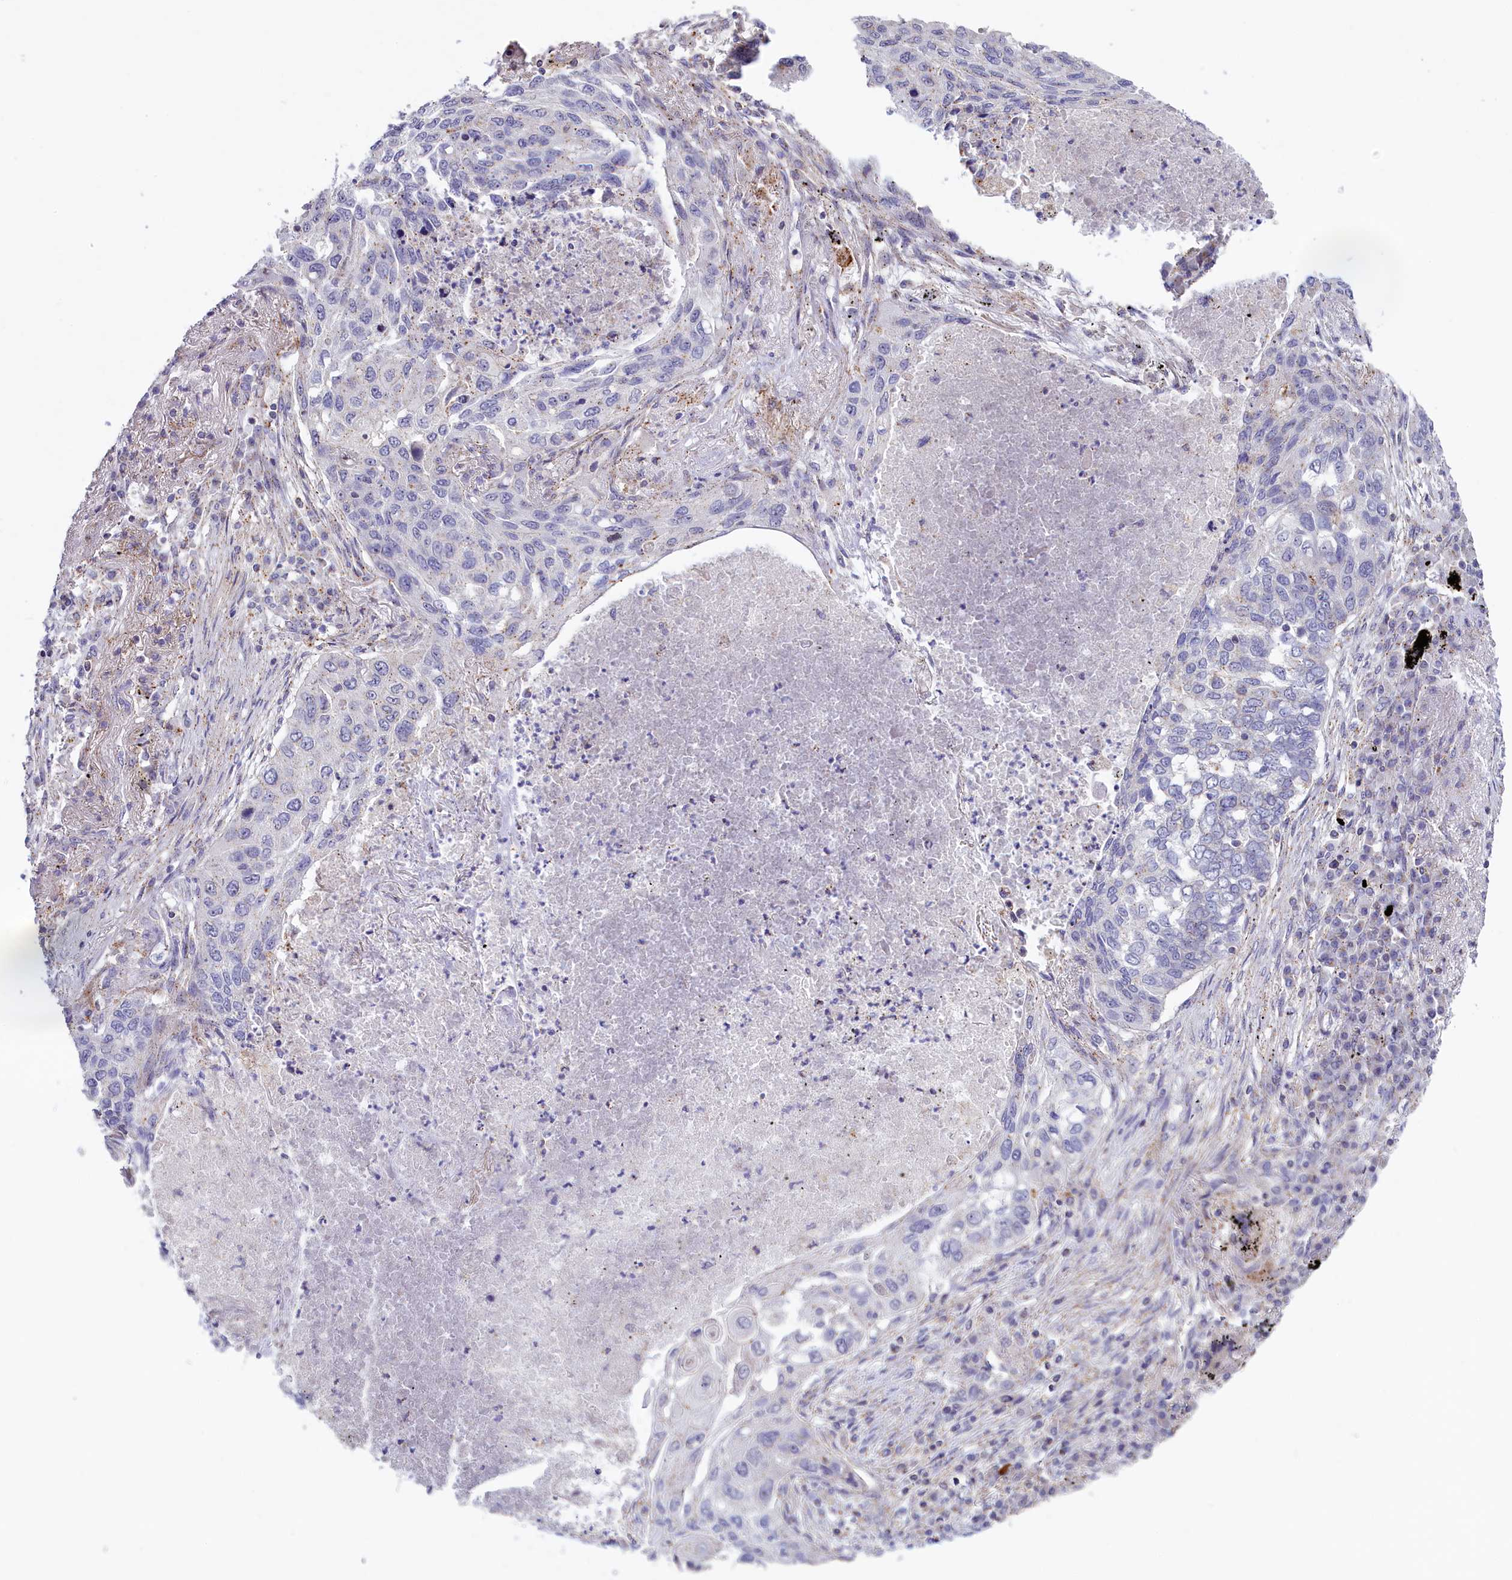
{"staining": {"intensity": "negative", "quantity": "none", "location": "none"}, "tissue": "lung cancer", "cell_type": "Tumor cells", "image_type": "cancer", "snomed": [{"axis": "morphology", "description": "Squamous cell carcinoma, NOS"}, {"axis": "topography", "description": "Lung"}], "caption": "Immunohistochemical staining of human lung cancer (squamous cell carcinoma) reveals no significant expression in tumor cells. (Stains: DAB (3,3'-diaminobenzidine) IHC with hematoxylin counter stain, Microscopy: brightfield microscopy at high magnification).", "gene": "HYKK", "patient": {"sex": "female", "age": 63}}